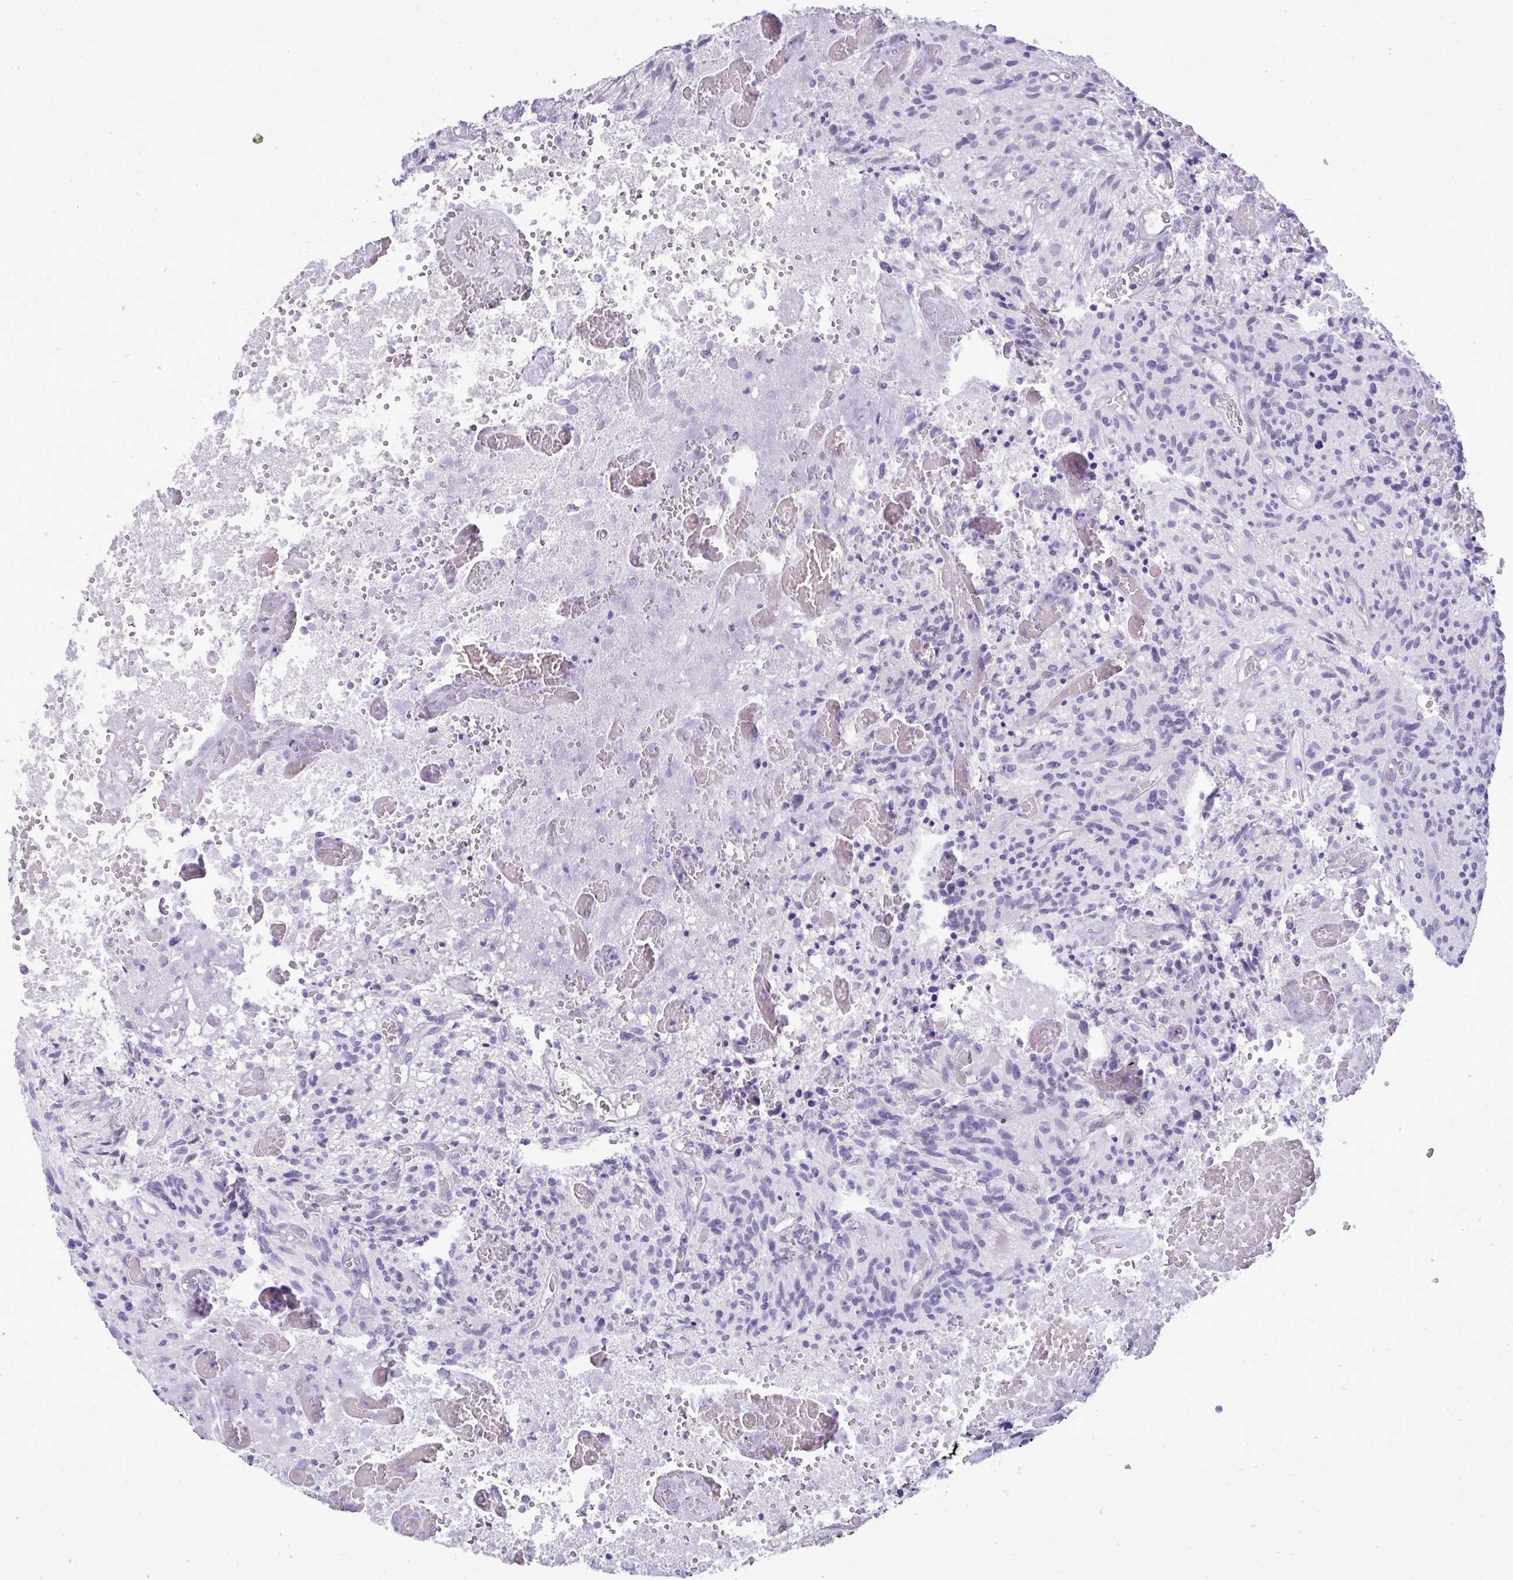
{"staining": {"intensity": "negative", "quantity": "none", "location": "none"}, "tissue": "glioma", "cell_type": "Tumor cells", "image_type": "cancer", "snomed": [{"axis": "morphology", "description": "Glioma, malignant, High grade"}, {"axis": "topography", "description": "Brain"}], "caption": "A high-resolution image shows immunohistochemistry (IHC) staining of malignant glioma (high-grade), which shows no significant staining in tumor cells.", "gene": "PRM2", "patient": {"sex": "male", "age": 75}}